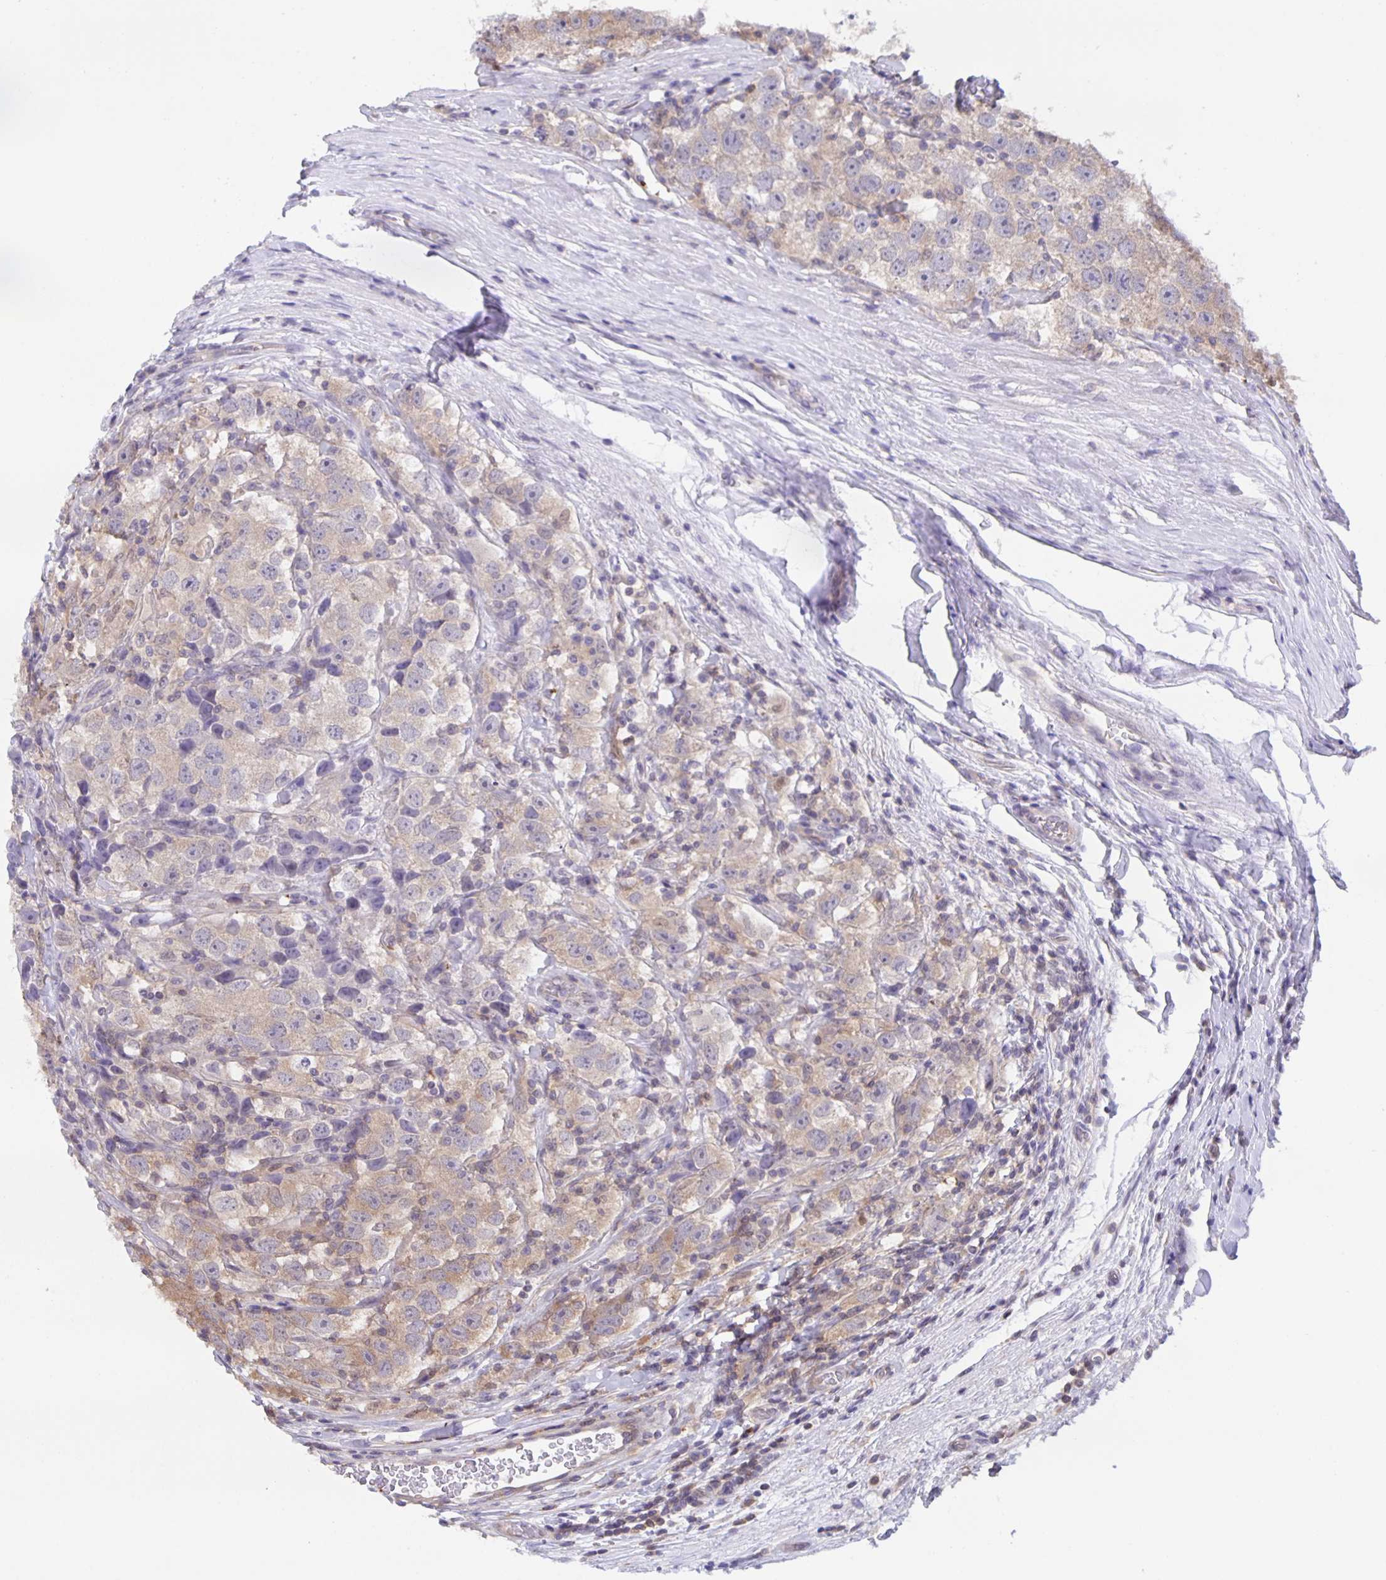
{"staining": {"intensity": "weak", "quantity": "25%-75%", "location": "cytoplasmic/membranous"}, "tissue": "testis cancer", "cell_type": "Tumor cells", "image_type": "cancer", "snomed": [{"axis": "morphology", "description": "Seminoma, NOS"}, {"axis": "topography", "description": "Testis"}], "caption": "Immunohistochemistry of testis cancer demonstrates low levels of weak cytoplasmic/membranous expression in approximately 25%-75% of tumor cells. Ihc stains the protein in brown and the nuclei are stained blue.", "gene": "MARCHF6", "patient": {"sex": "male", "age": 26}}